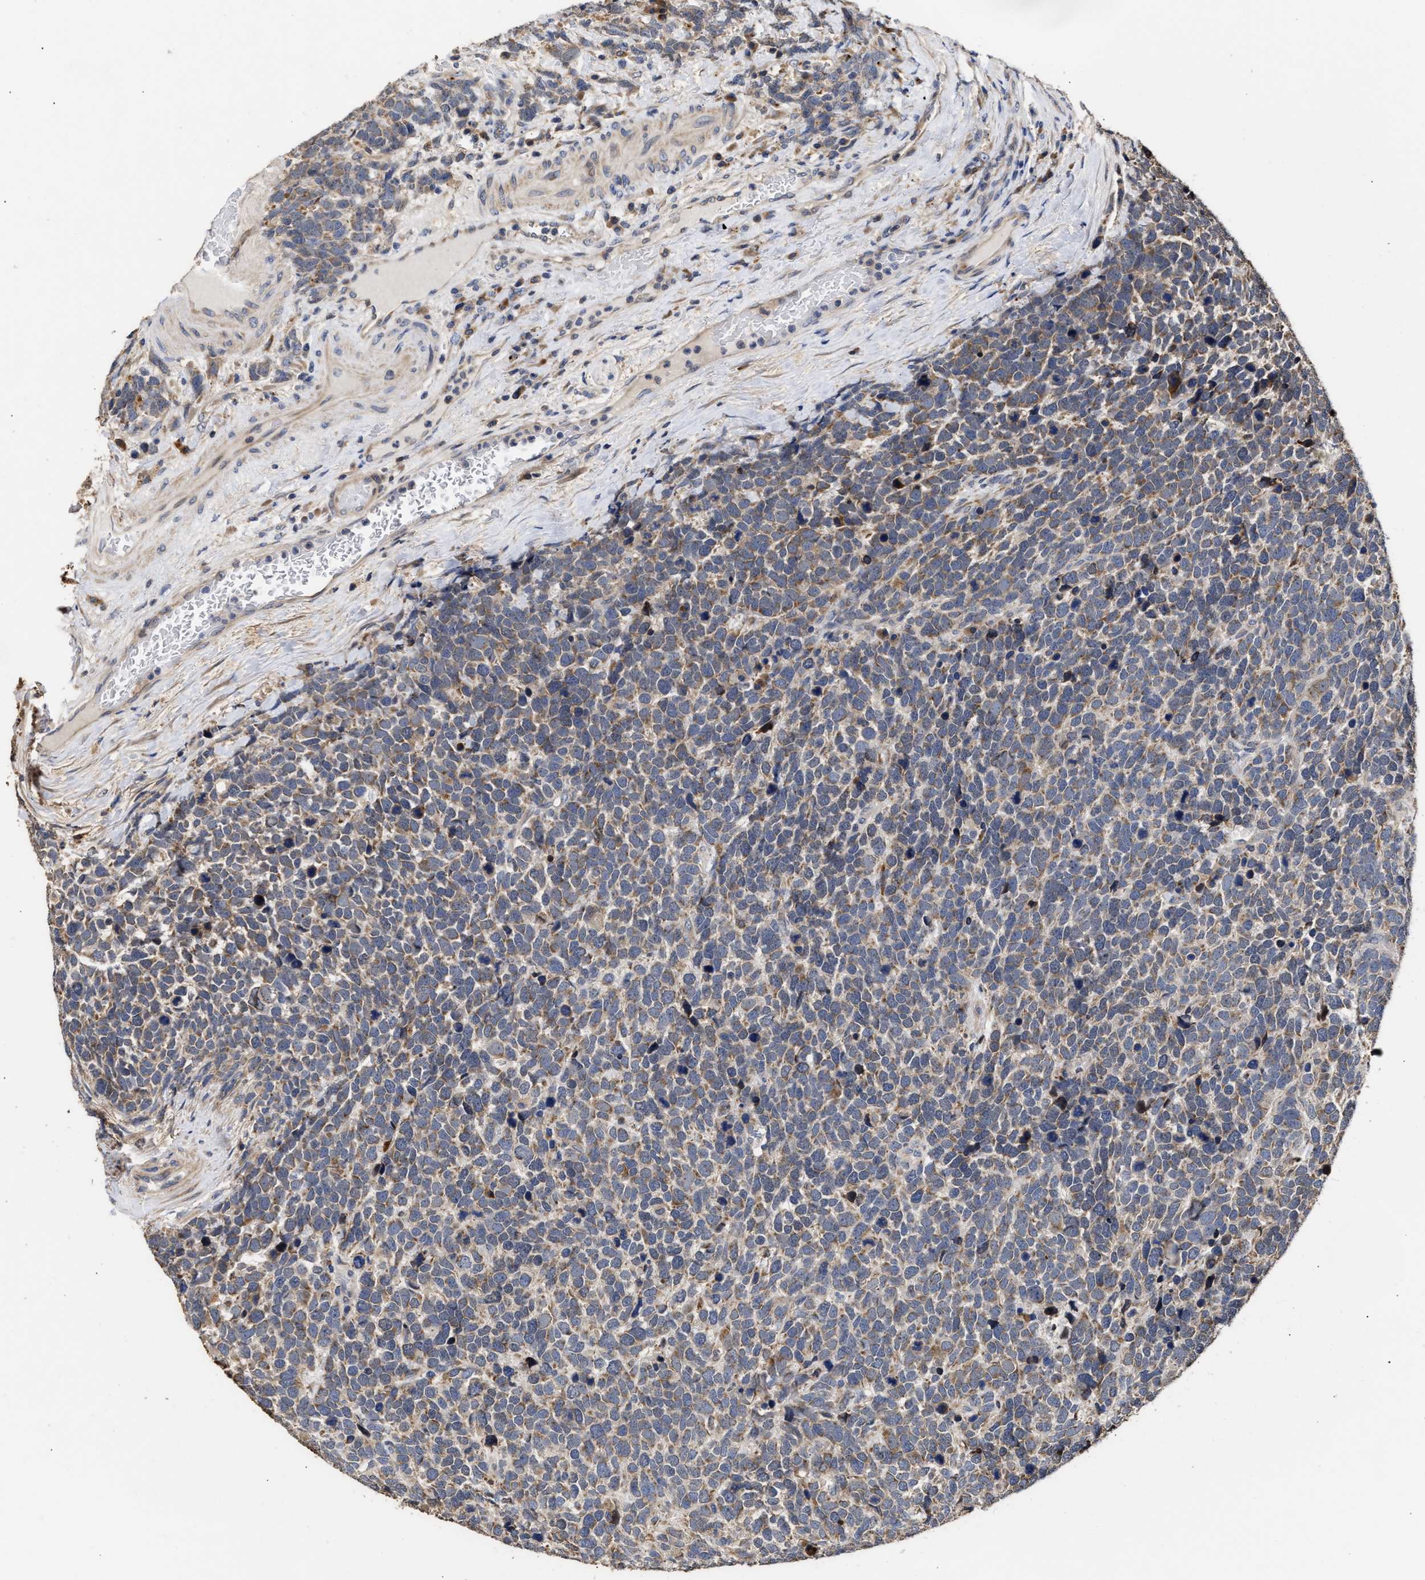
{"staining": {"intensity": "weak", "quantity": ">75%", "location": "cytoplasmic/membranous"}, "tissue": "urothelial cancer", "cell_type": "Tumor cells", "image_type": "cancer", "snomed": [{"axis": "morphology", "description": "Urothelial carcinoma, High grade"}, {"axis": "topography", "description": "Urinary bladder"}], "caption": "The photomicrograph shows staining of urothelial cancer, revealing weak cytoplasmic/membranous protein expression (brown color) within tumor cells. Immunohistochemistry stains the protein in brown and the nuclei are stained blue.", "gene": "GOSR1", "patient": {"sex": "female", "age": 82}}